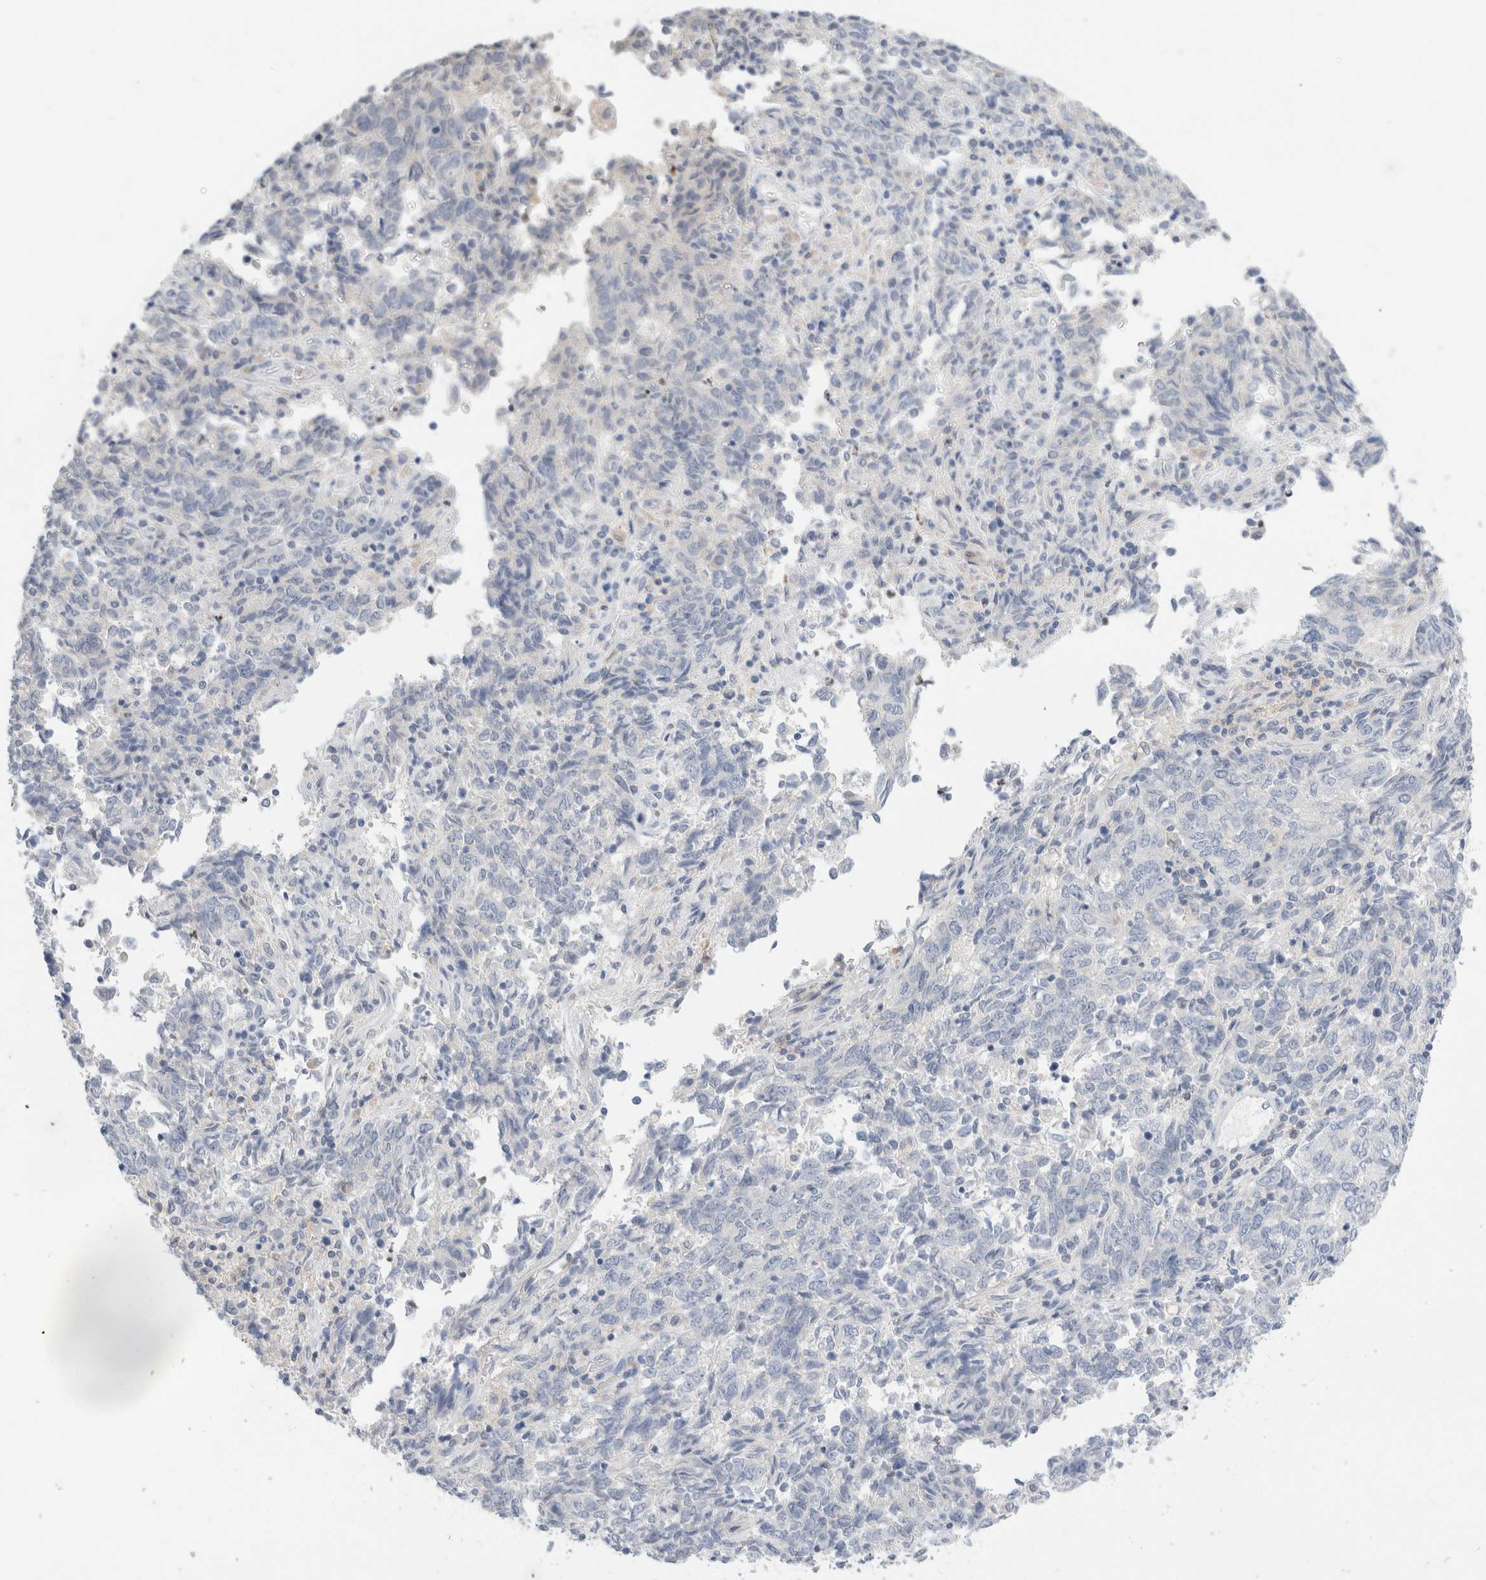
{"staining": {"intensity": "negative", "quantity": "none", "location": "none"}, "tissue": "endometrial cancer", "cell_type": "Tumor cells", "image_type": "cancer", "snomed": [{"axis": "morphology", "description": "Adenocarcinoma, NOS"}, {"axis": "topography", "description": "Endometrium"}], "caption": "An immunohistochemistry photomicrograph of endometrial cancer is shown. There is no staining in tumor cells of endometrial cancer.", "gene": "ADAM30", "patient": {"sex": "female", "age": 80}}